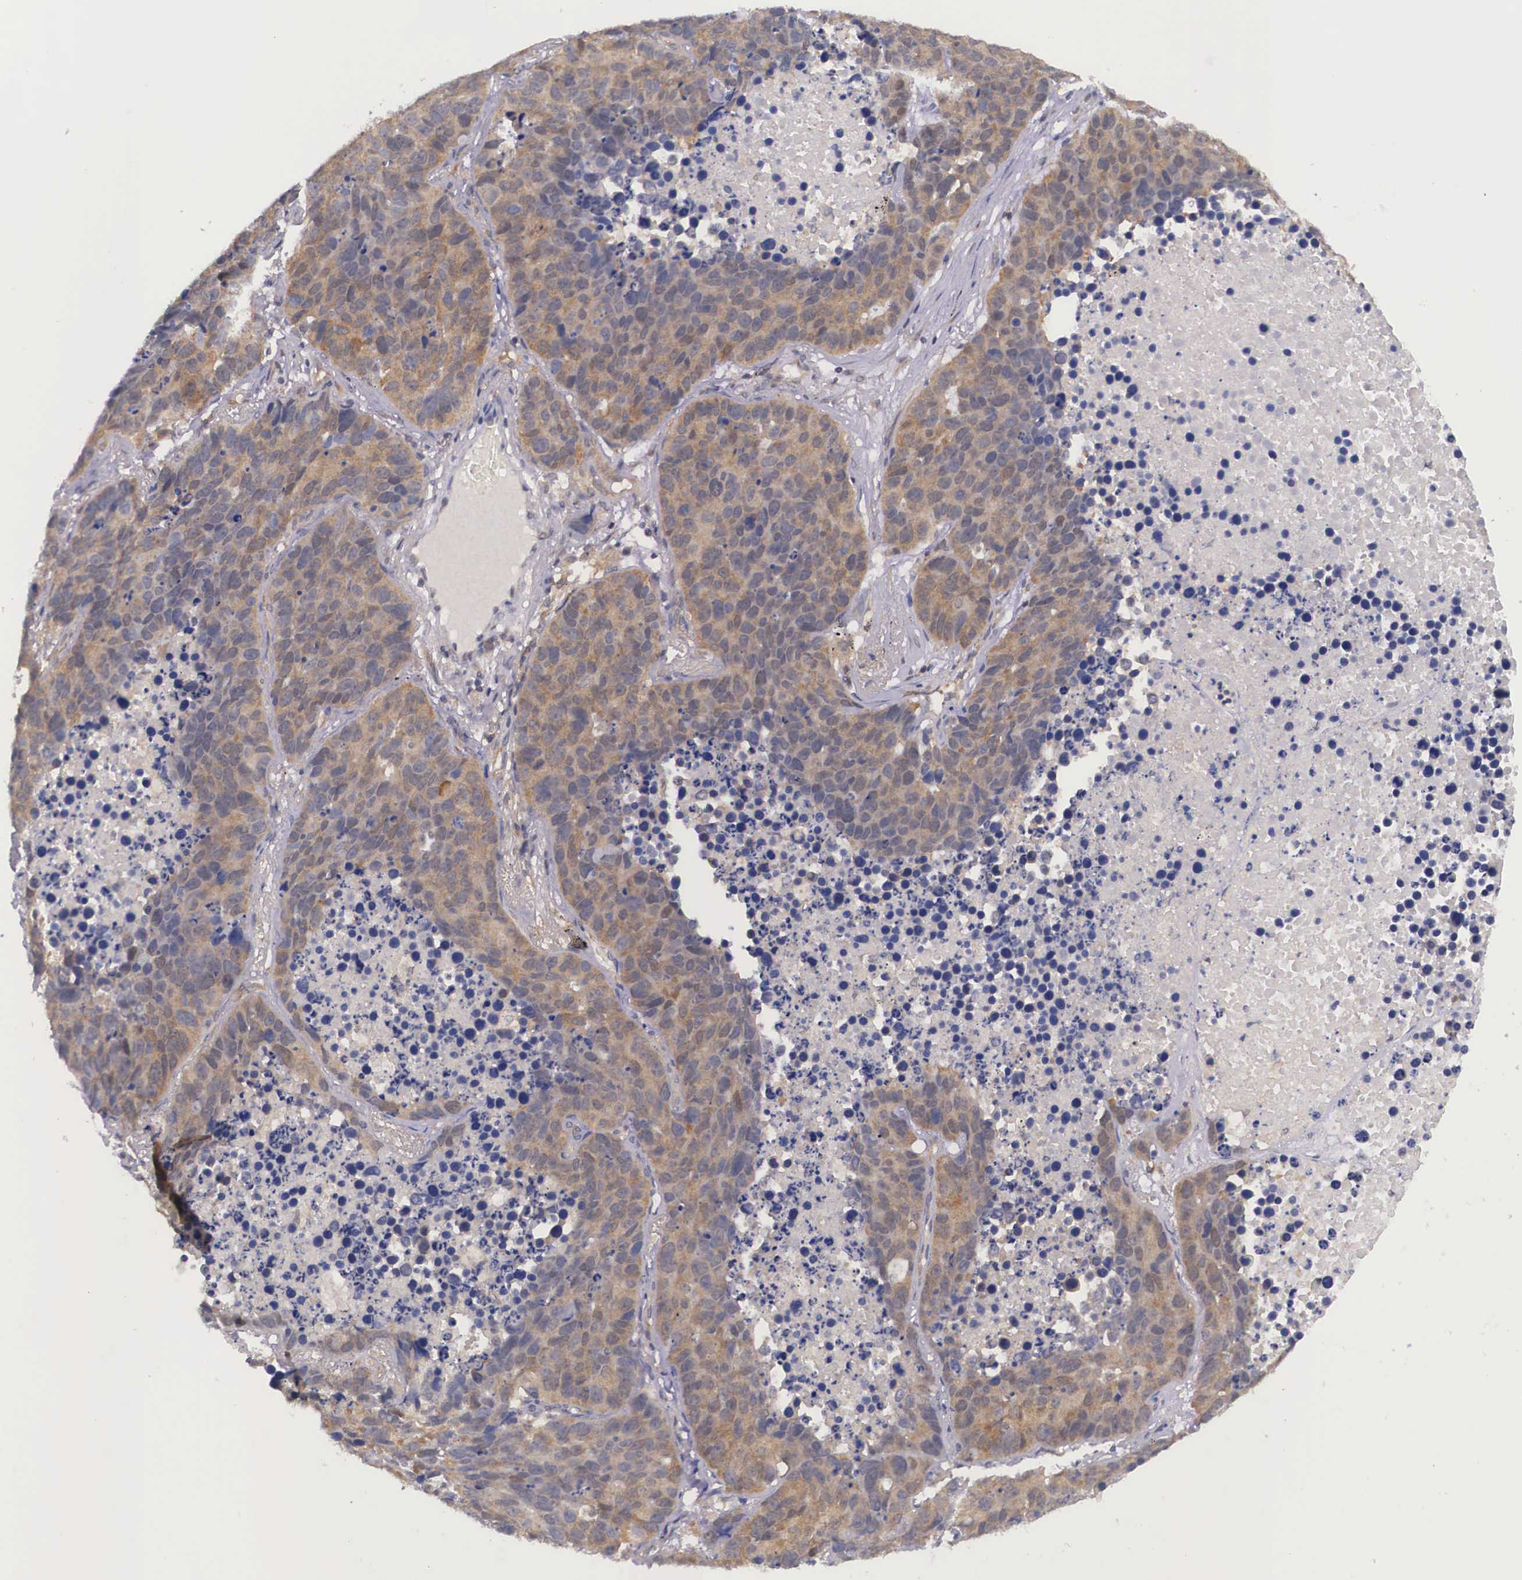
{"staining": {"intensity": "strong", "quantity": ">75%", "location": "cytoplasmic/membranous"}, "tissue": "lung cancer", "cell_type": "Tumor cells", "image_type": "cancer", "snomed": [{"axis": "morphology", "description": "Carcinoid, malignant, NOS"}, {"axis": "topography", "description": "Lung"}], "caption": "Tumor cells reveal strong cytoplasmic/membranous expression in about >75% of cells in lung cancer (carcinoid (malignant)).", "gene": "IGBP1", "patient": {"sex": "male", "age": 60}}